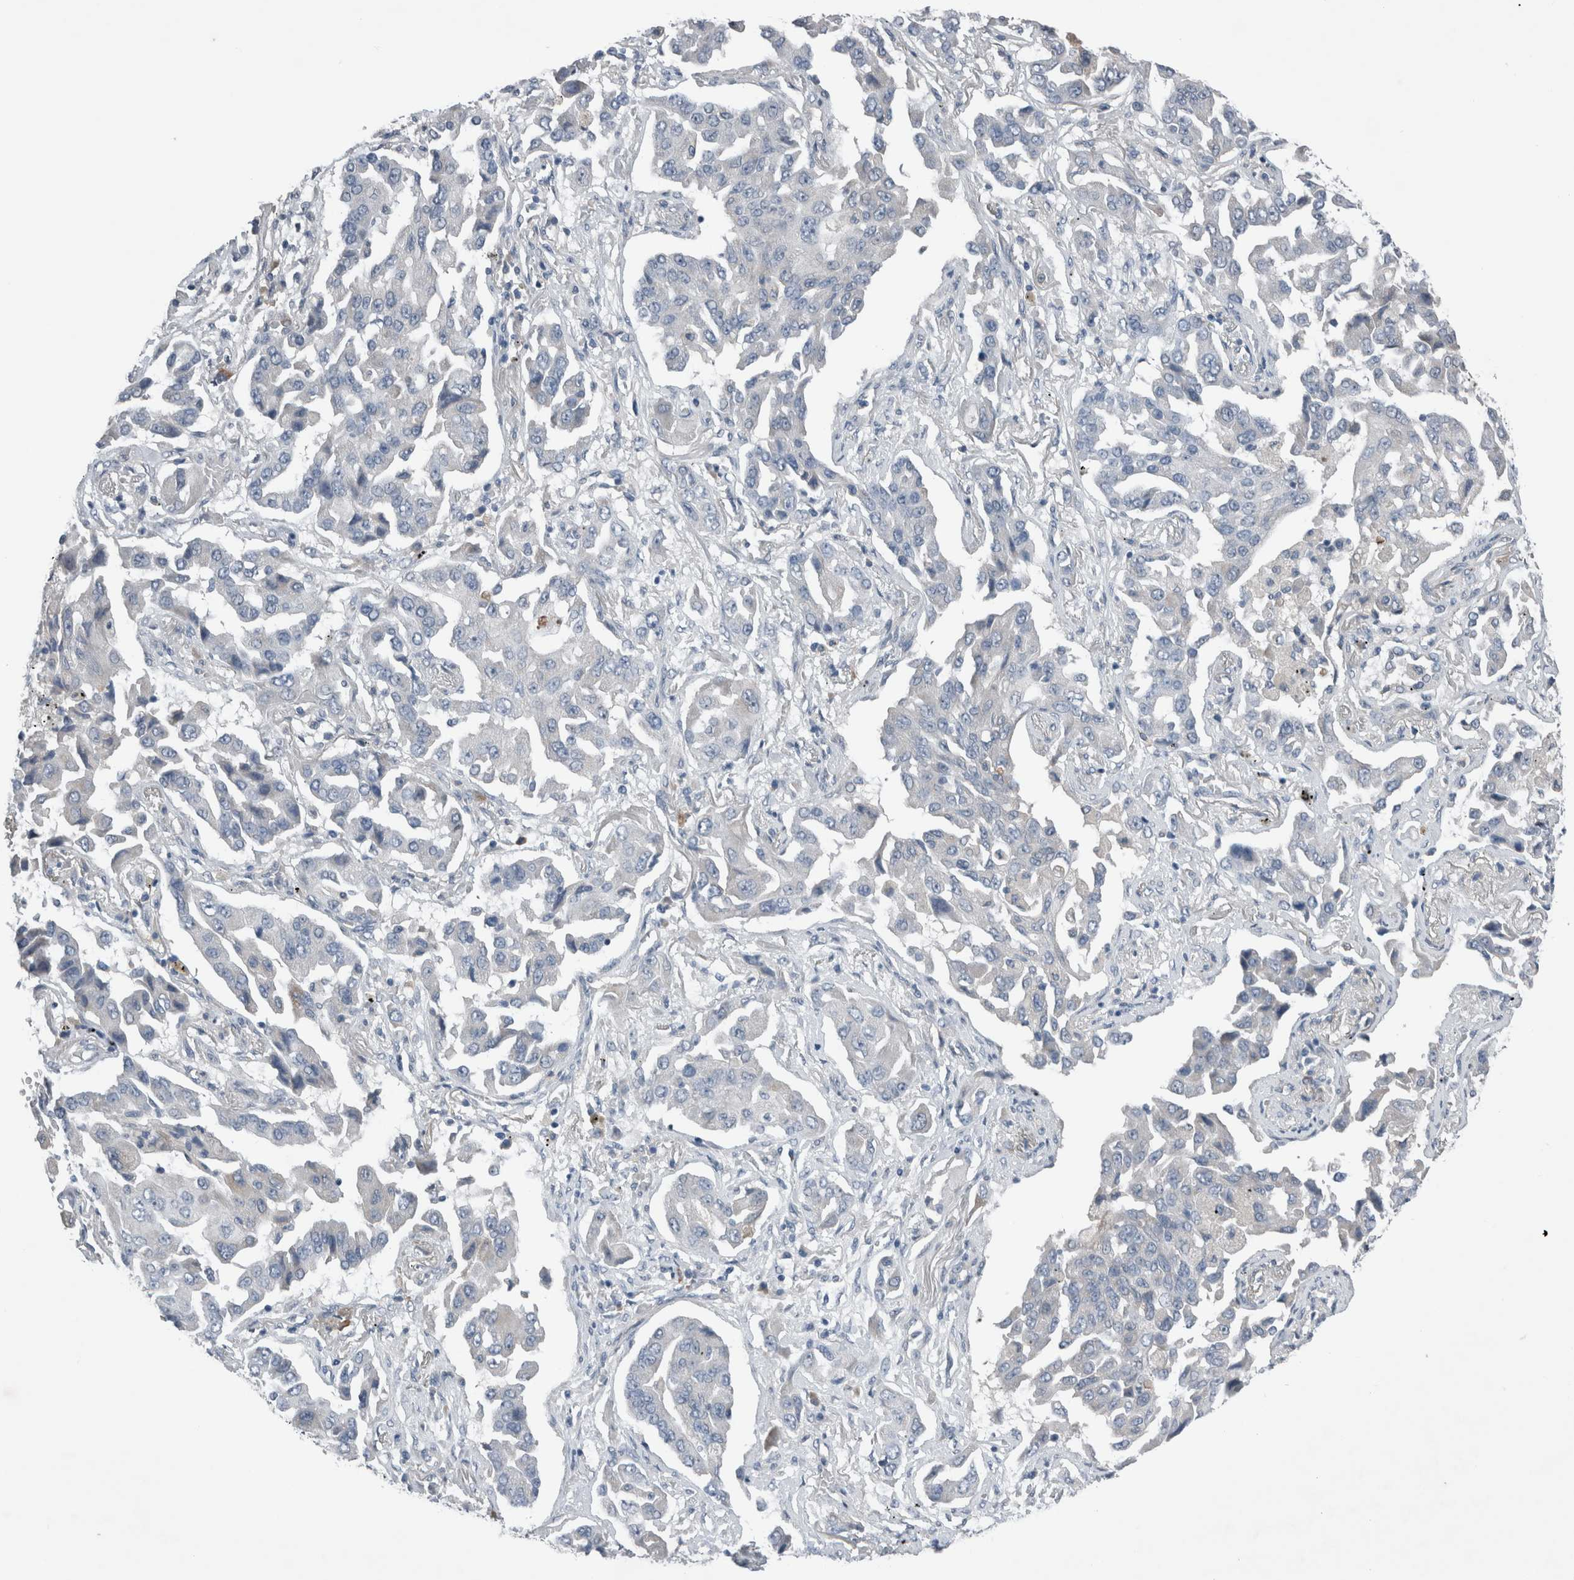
{"staining": {"intensity": "negative", "quantity": "none", "location": "none"}, "tissue": "lung cancer", "cell_type": "Tumor cells", "image_type": "cancer", "snomed": [{"axis": "morphology", "description": "Adenocarcinoma, NOS"}, {"axis": "topography", "description": "Lung"}], "caption": "The photomicrograph exhibits no staining of tumor cells in lung cancer. The staining is performed using DAB (3,3'-diaminobenzidine) brown chromogen with nuclei counter-stained in using hematoxylin.", "gene": "CRNN", "patient": {"sex": "female", "age": 65}}